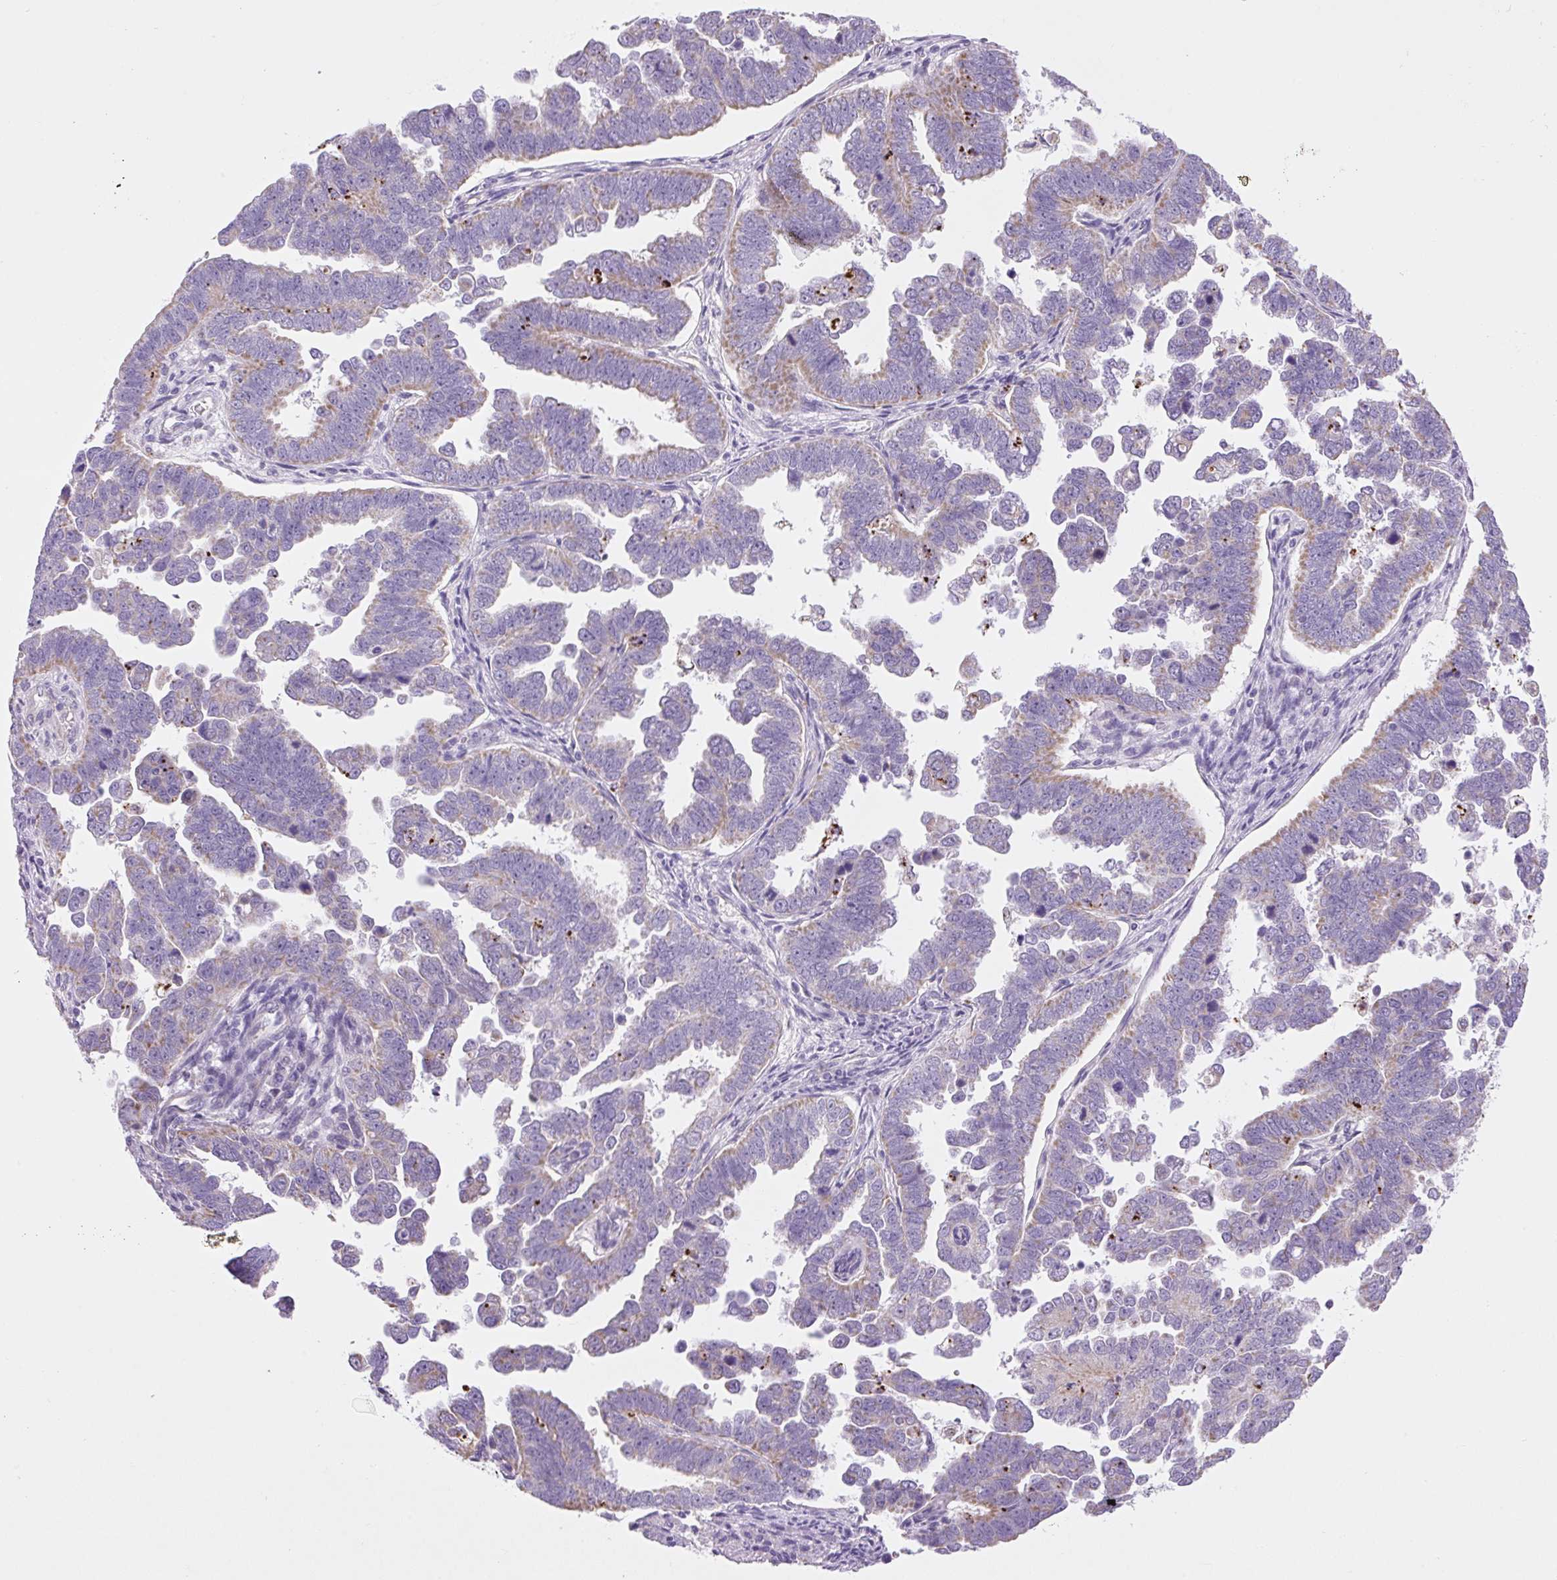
{"staining": {"intensity": "weak", "quantity": "25%-75%", "location": "cytoplasmic/membranous"}, "tissue": "endometrial cancer", "cell_type": "Tumor cells", "image_type": "cancer", "snomed": [{"axis": "morphology", "description": "Adenocarcinoma, NOS"}, {"axis": "topography", "description": "Endometrium"}], "caption": "Endometrial adenocarcinoma stained with a brown dye displays weak cytoplasmic/membranous positive staining in about 25%-75% of tumor cells.", "gene": "RNASE10", "patient": {"sex": "female", "age": 75}}